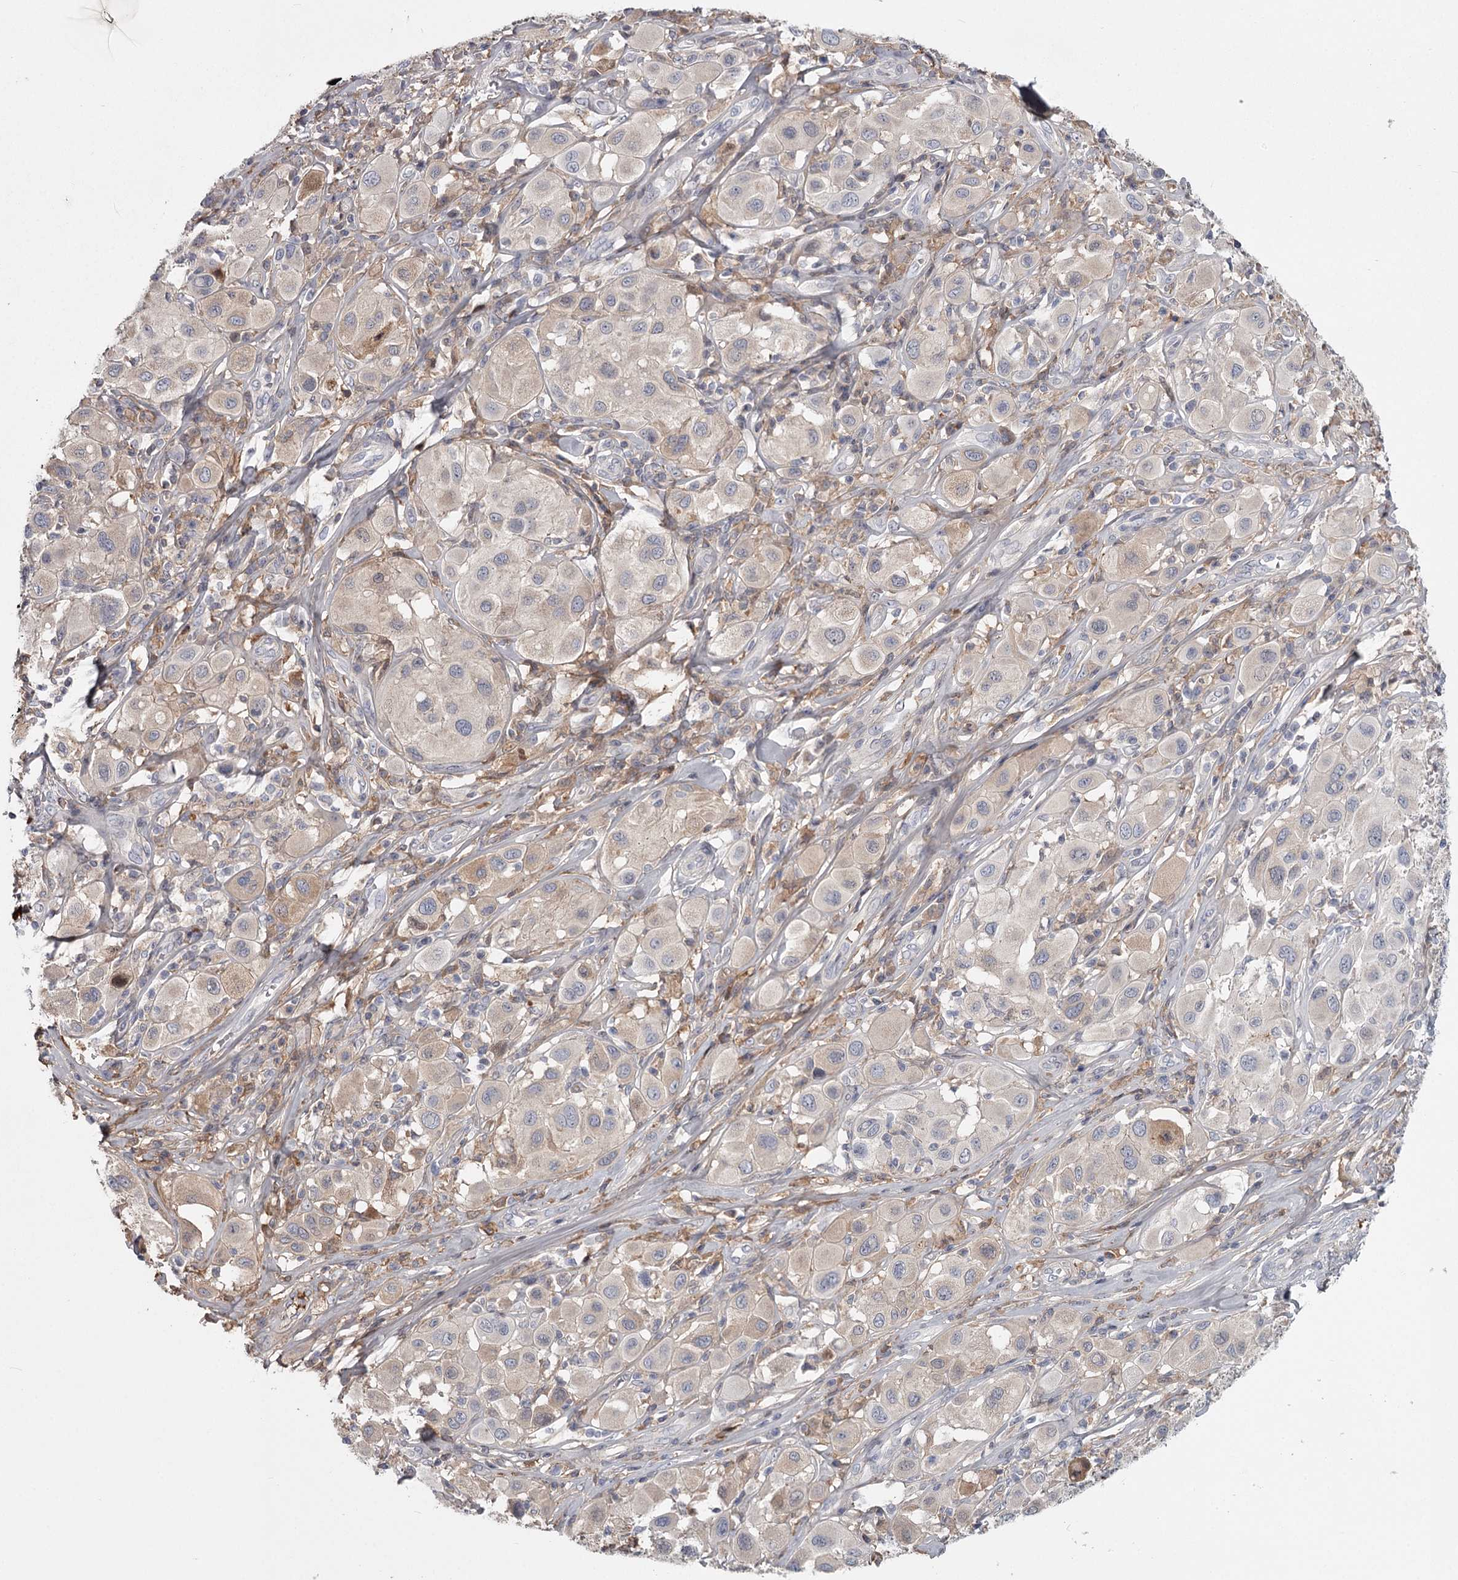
{"staining": {"intensity": "negative", "quantity": "none", "location": "none"}, "tissue": "melanoma", "cell_type": "Tumor cells", "image_type": "cancer", "snomed": [{"axis": "morphology", "description": "Malignant melanoma, Metastatic site"}, {"axis": "topography", "description": "Skin"}], "caption": "High magnification brightfield microscopy of malignant melanoma (metastatic site) stained with DAB (brown) and counterstained with hematoxylin (blue): tumor cells show no significant staining.", "gene": "DHRS9", "patient": {"sex": "male", "age": 41}}